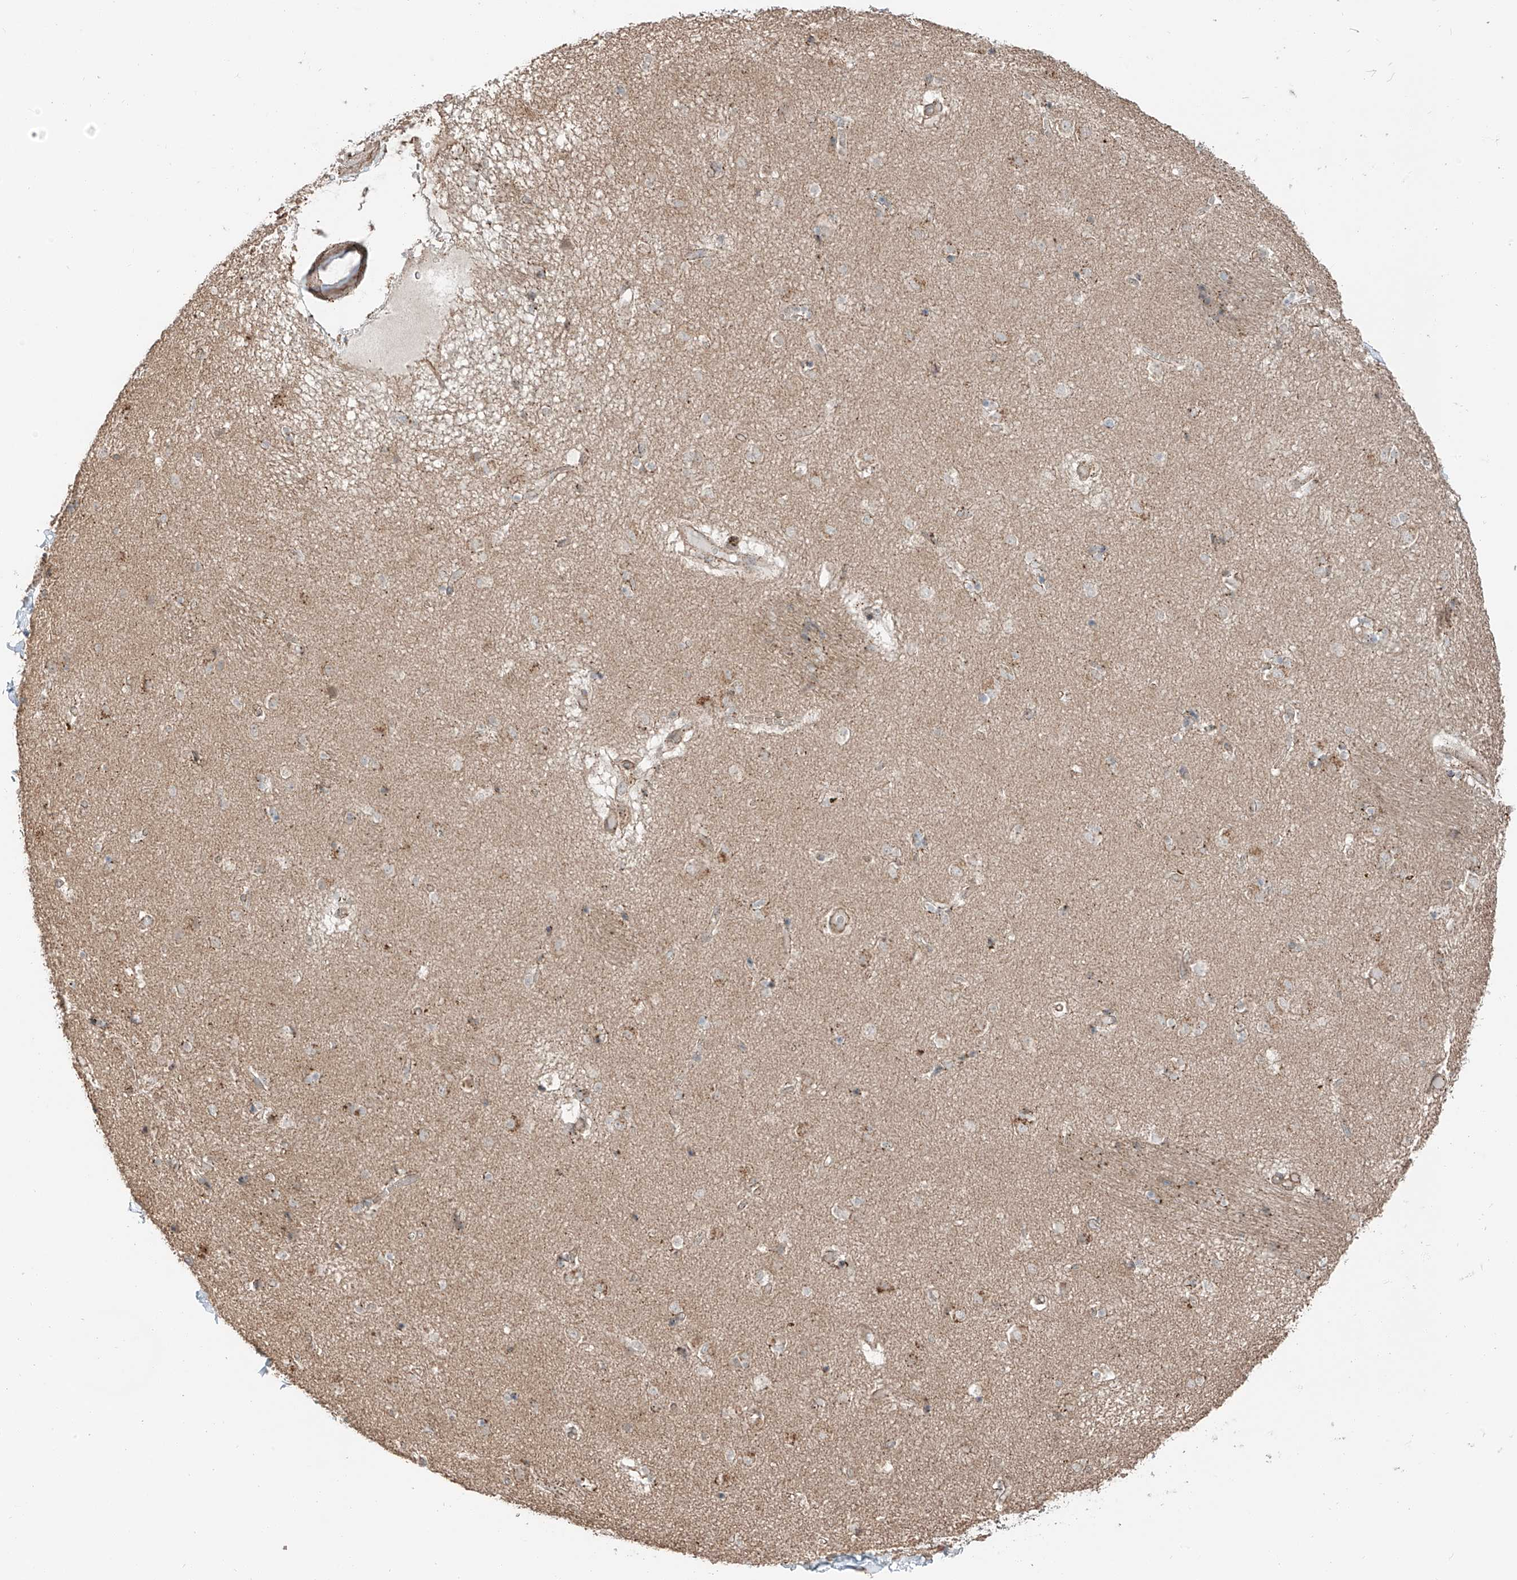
{"staining": {"intensity": "moderate", "quantity": "<25%", "location": "cytoplasmic/membranous"}, "tissue": "caudate", "cell_type": "Glial cells", "image_type": "normal", "snomed": [{"axis": "morphology", "description": "Normal tissue, NOS"}, {"axis": "topography", "description": "Lateral ventricle wall"}], "caption": "Immunohistochemistry (IHC) photomicrograph of normal caudate: caudate stained using immunohistochemistry displays low levels of moderate protein expression localized specifically in the cytoplasmic/membranous of glial cells, appearing as a cytoplasmic/membranous brown color.", "gene": "CEP162", "patient": {"sex": "male", "age": 70}}